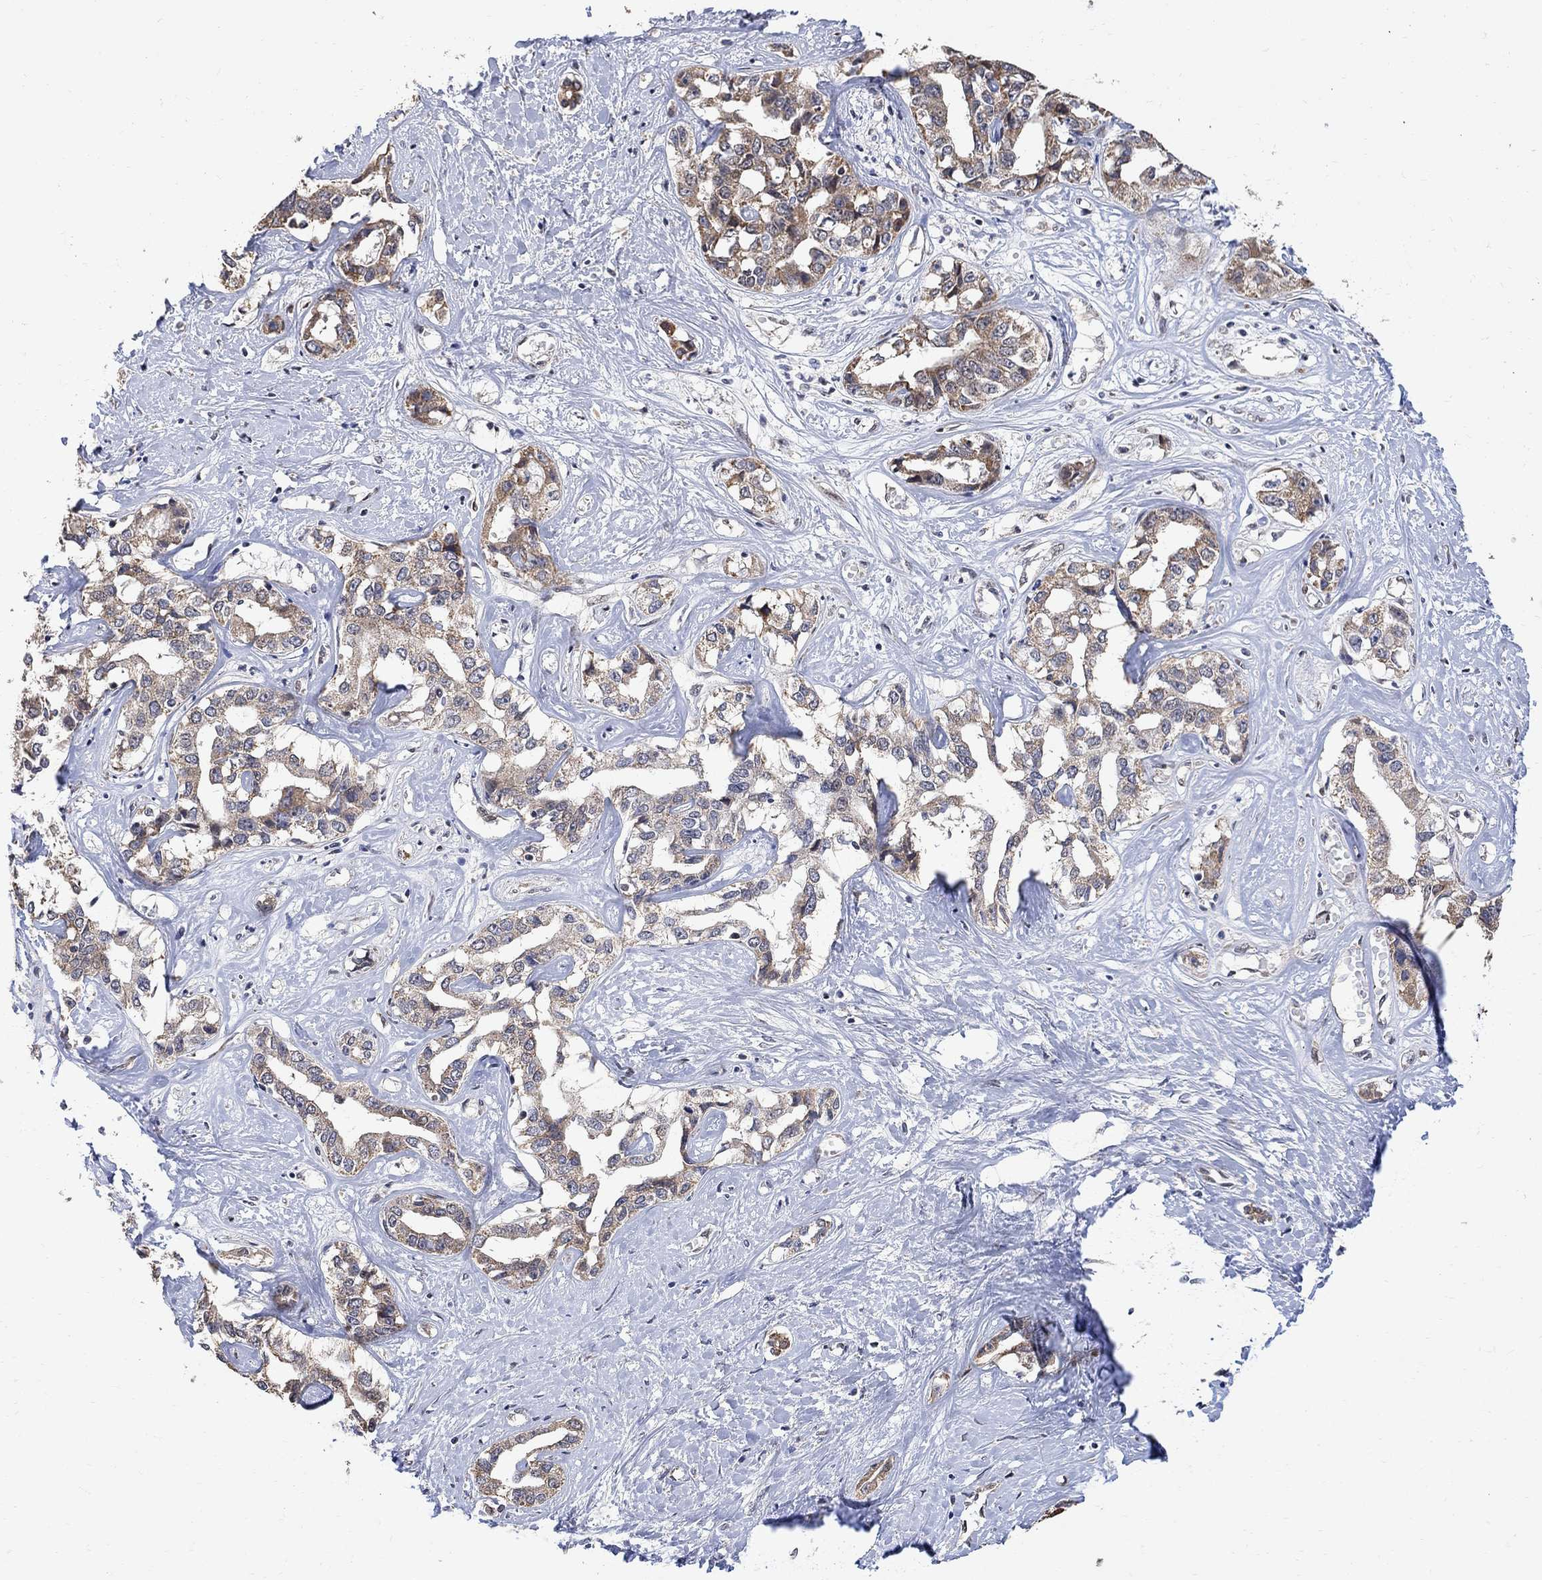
{"staining": {"intensity": "moderate", "quantity": ">75%", "location": "cytoplasmic/membranous"}, "tissue": "liver cancer", "cell_type": "Tumor cells", "image_type": "cancer", "snomed": [{"axis": "morphology", "description": "Cholangiocarcinoma"}, {"axis": "topography", "description": "Liver"}], "caption": "Approximately >75% of tumor cells in liver cancer (cholangiocarcinoma) exhibit moderate cytoplasmic/membranous protein expression as visualized by brown immunohistochemical staining.", "gene": "ANKRA2", "patient": {"sex": "male", "age": 59}}